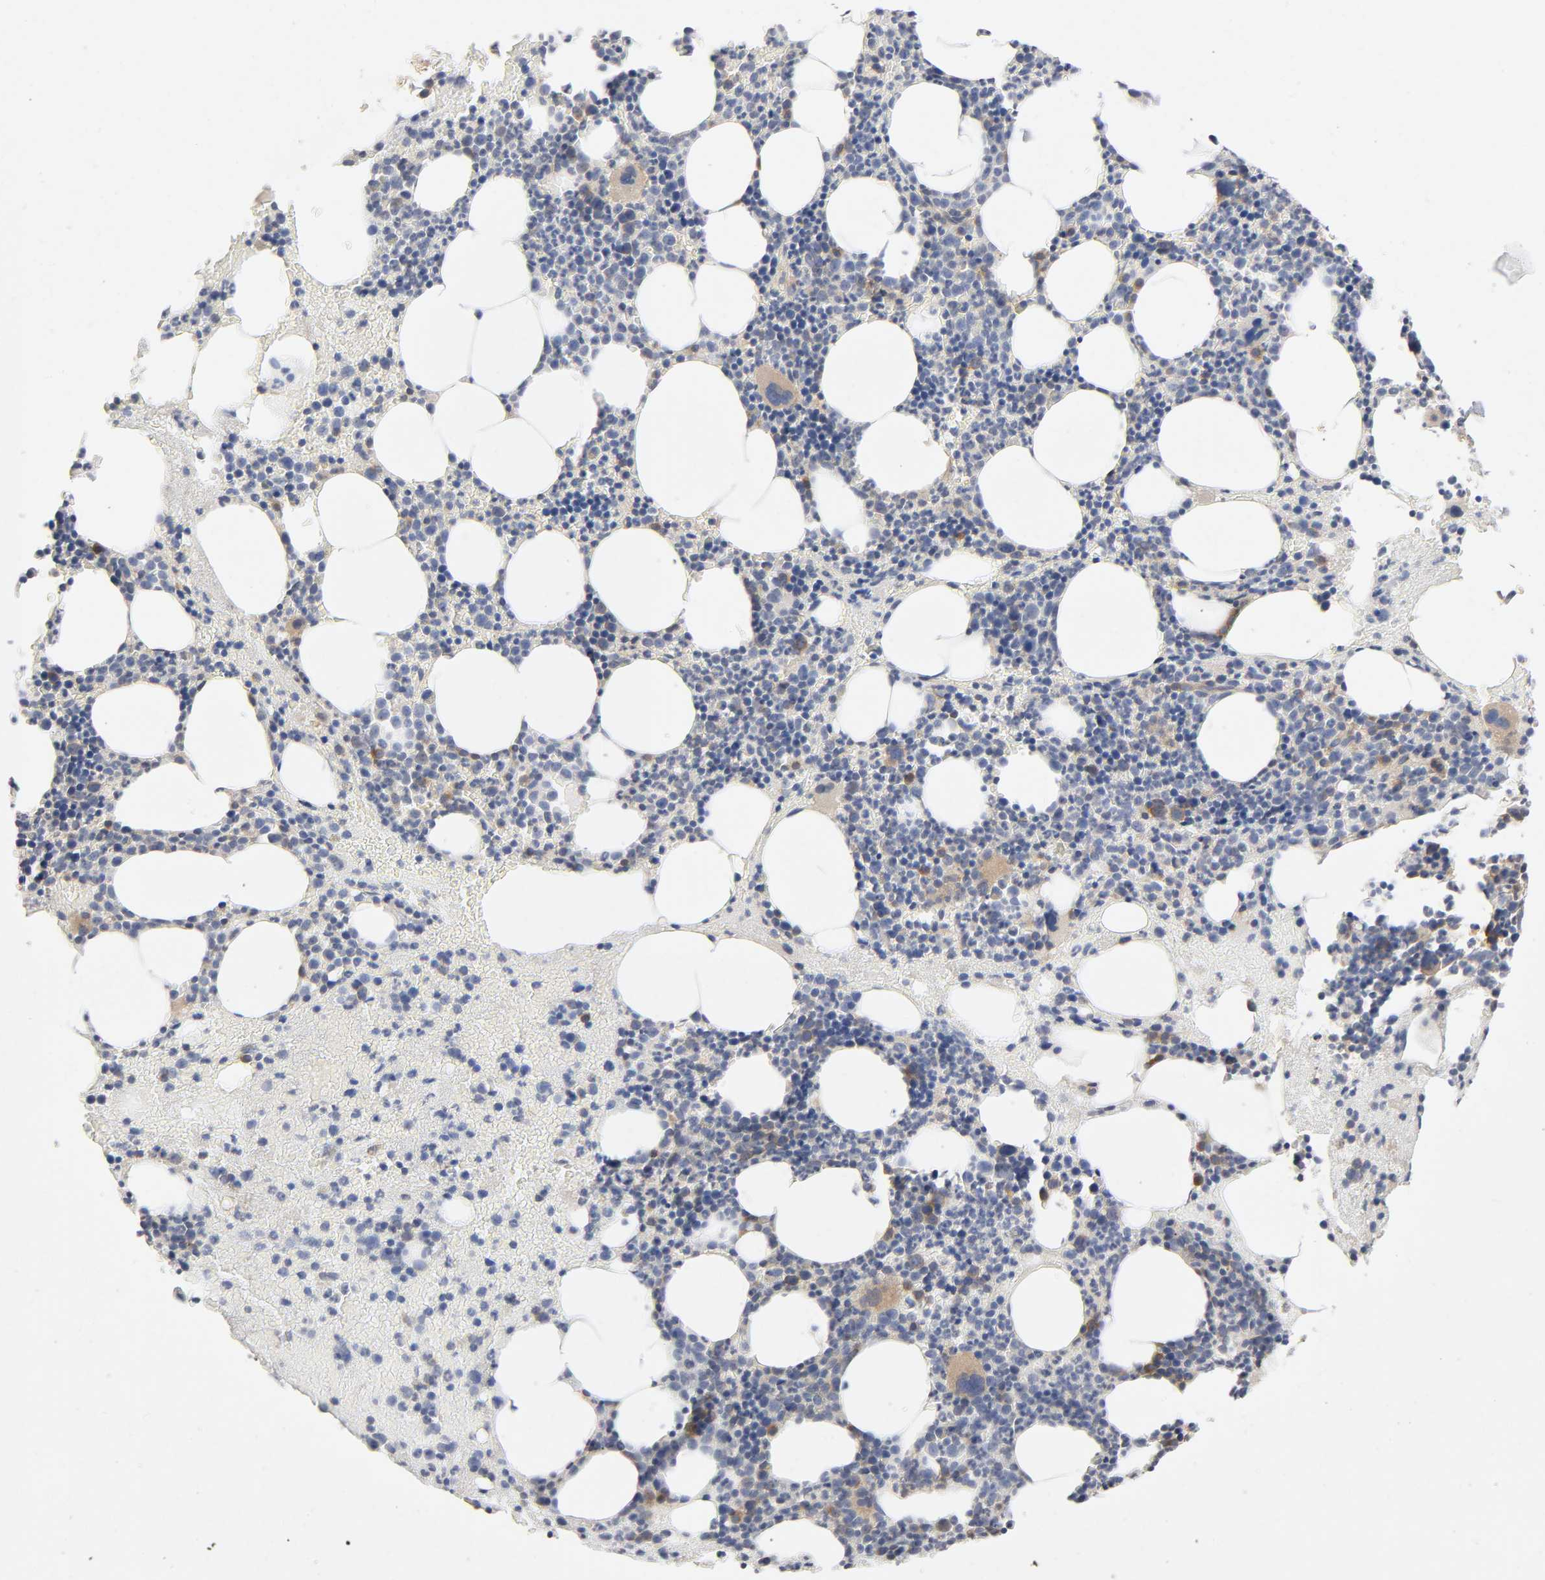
{"staining": {"intensity": "moderate", "quantity": "25%-75%", "location": "cytoplasmic/membranous"}, "tissue": "bone marrow", "cell_type": "Hematopoietic cells", "image_type": "normal", "snomed": [{"axis": "morphology", "description": "Normal tissue, NOS"}, {"axis": "topography", "description": "Bone marrow"}], "caption": "High-power microscopy captured an immunohistochemistry (IHC) micrograph of benign bone marrow, revealing moderate cytoplasmic/membranous positivity in about 25%-75% of hematopoietic cells.", "gene": "IQCJ", "patient": {"sex": "male", "age": 82}}